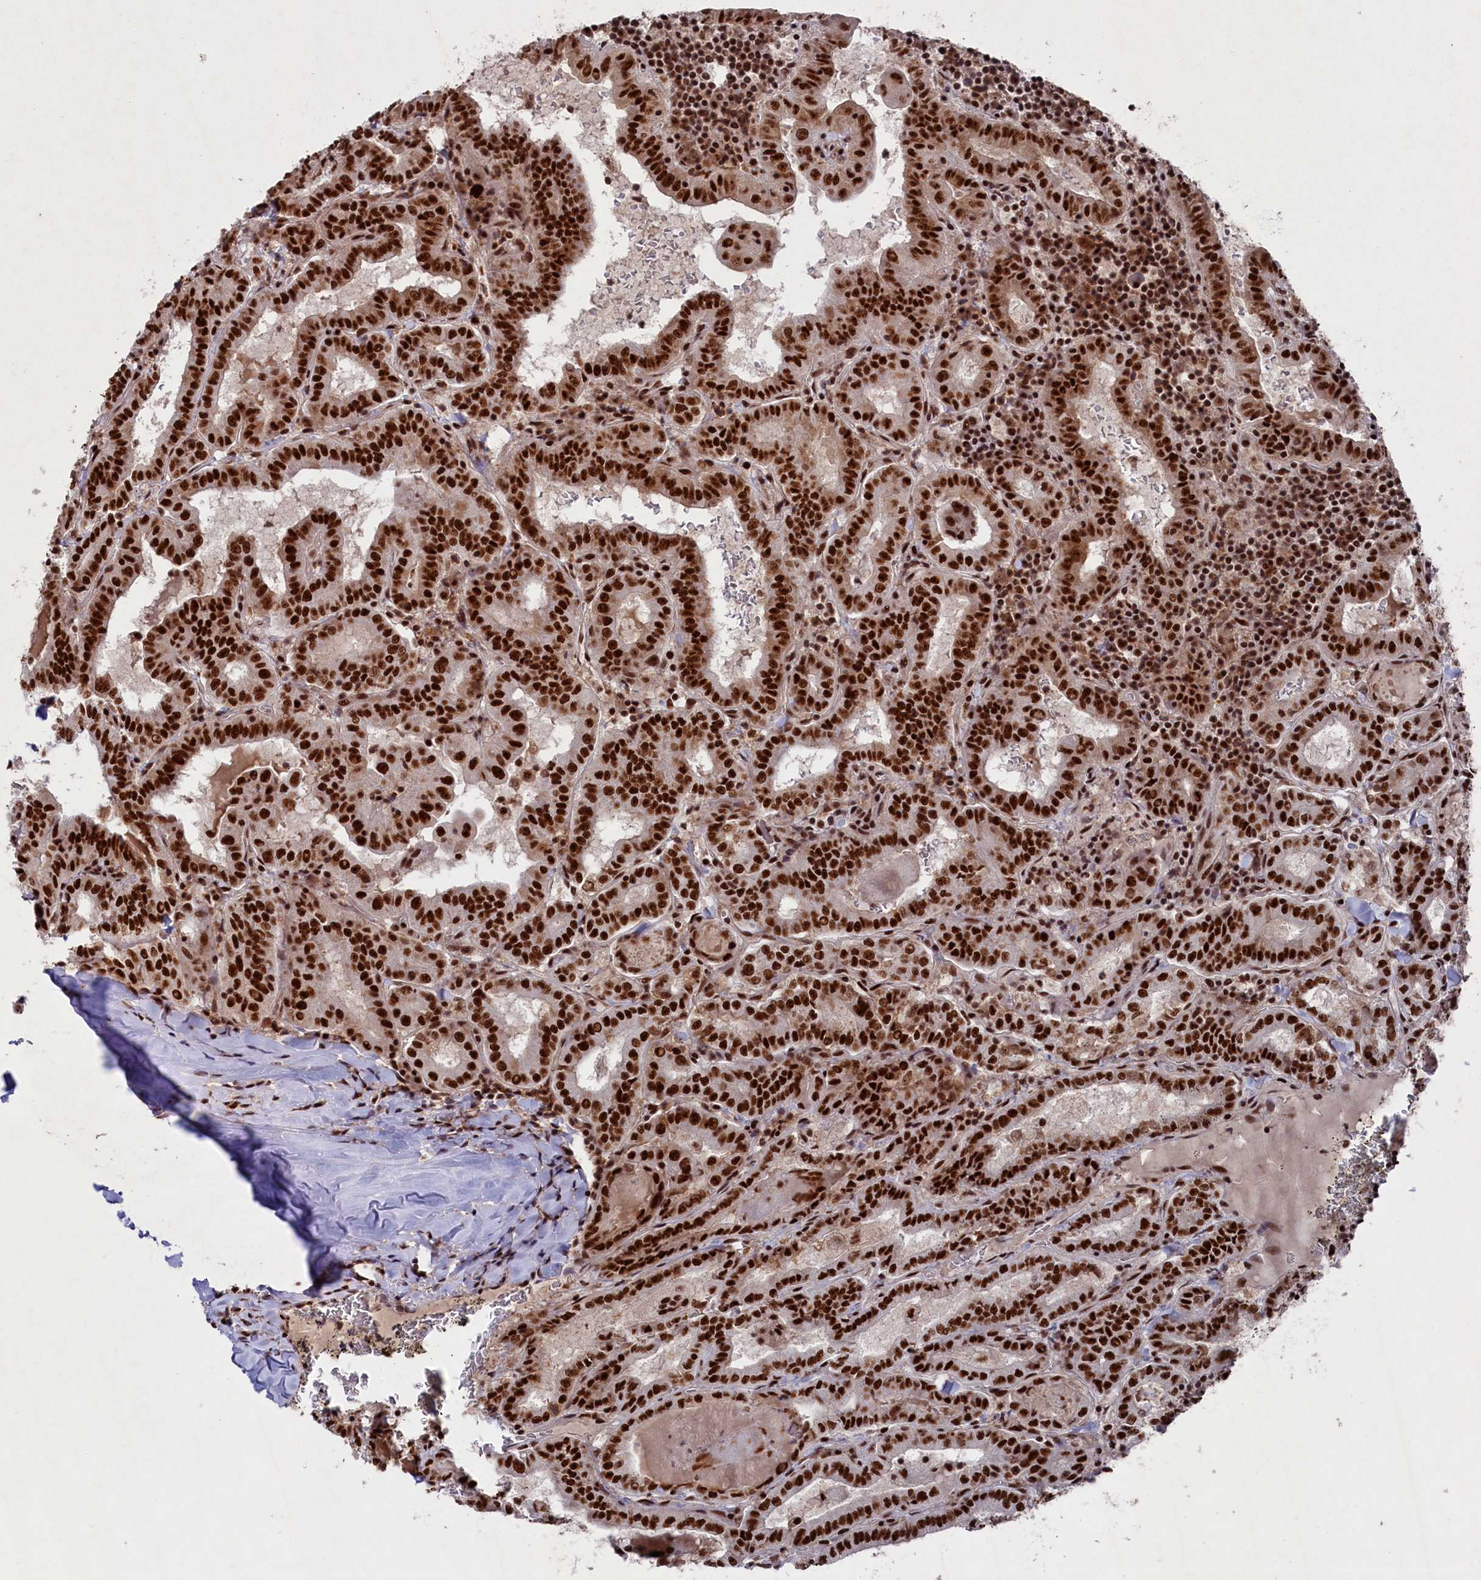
{"staining": {"intensity": "strong", "quantity": ">75%", "location": "nuclear"}, "tissue": "thyroid cancer", "cell_type": "Tumor cells", "image_type": "cancer", "snomed": [{"axis": "morphology", "description": "Papillary adenocarcinoma, NOS"}, {"axis": "topography", "description": "Thyroid gland"}], "caption": "Protein analysis of thyroid cancer tissue reveals strong nuclear staining in about >75% of tumor cells.", "gene": "PRPF31", "patient": {"sex": "female", "age": 72}}